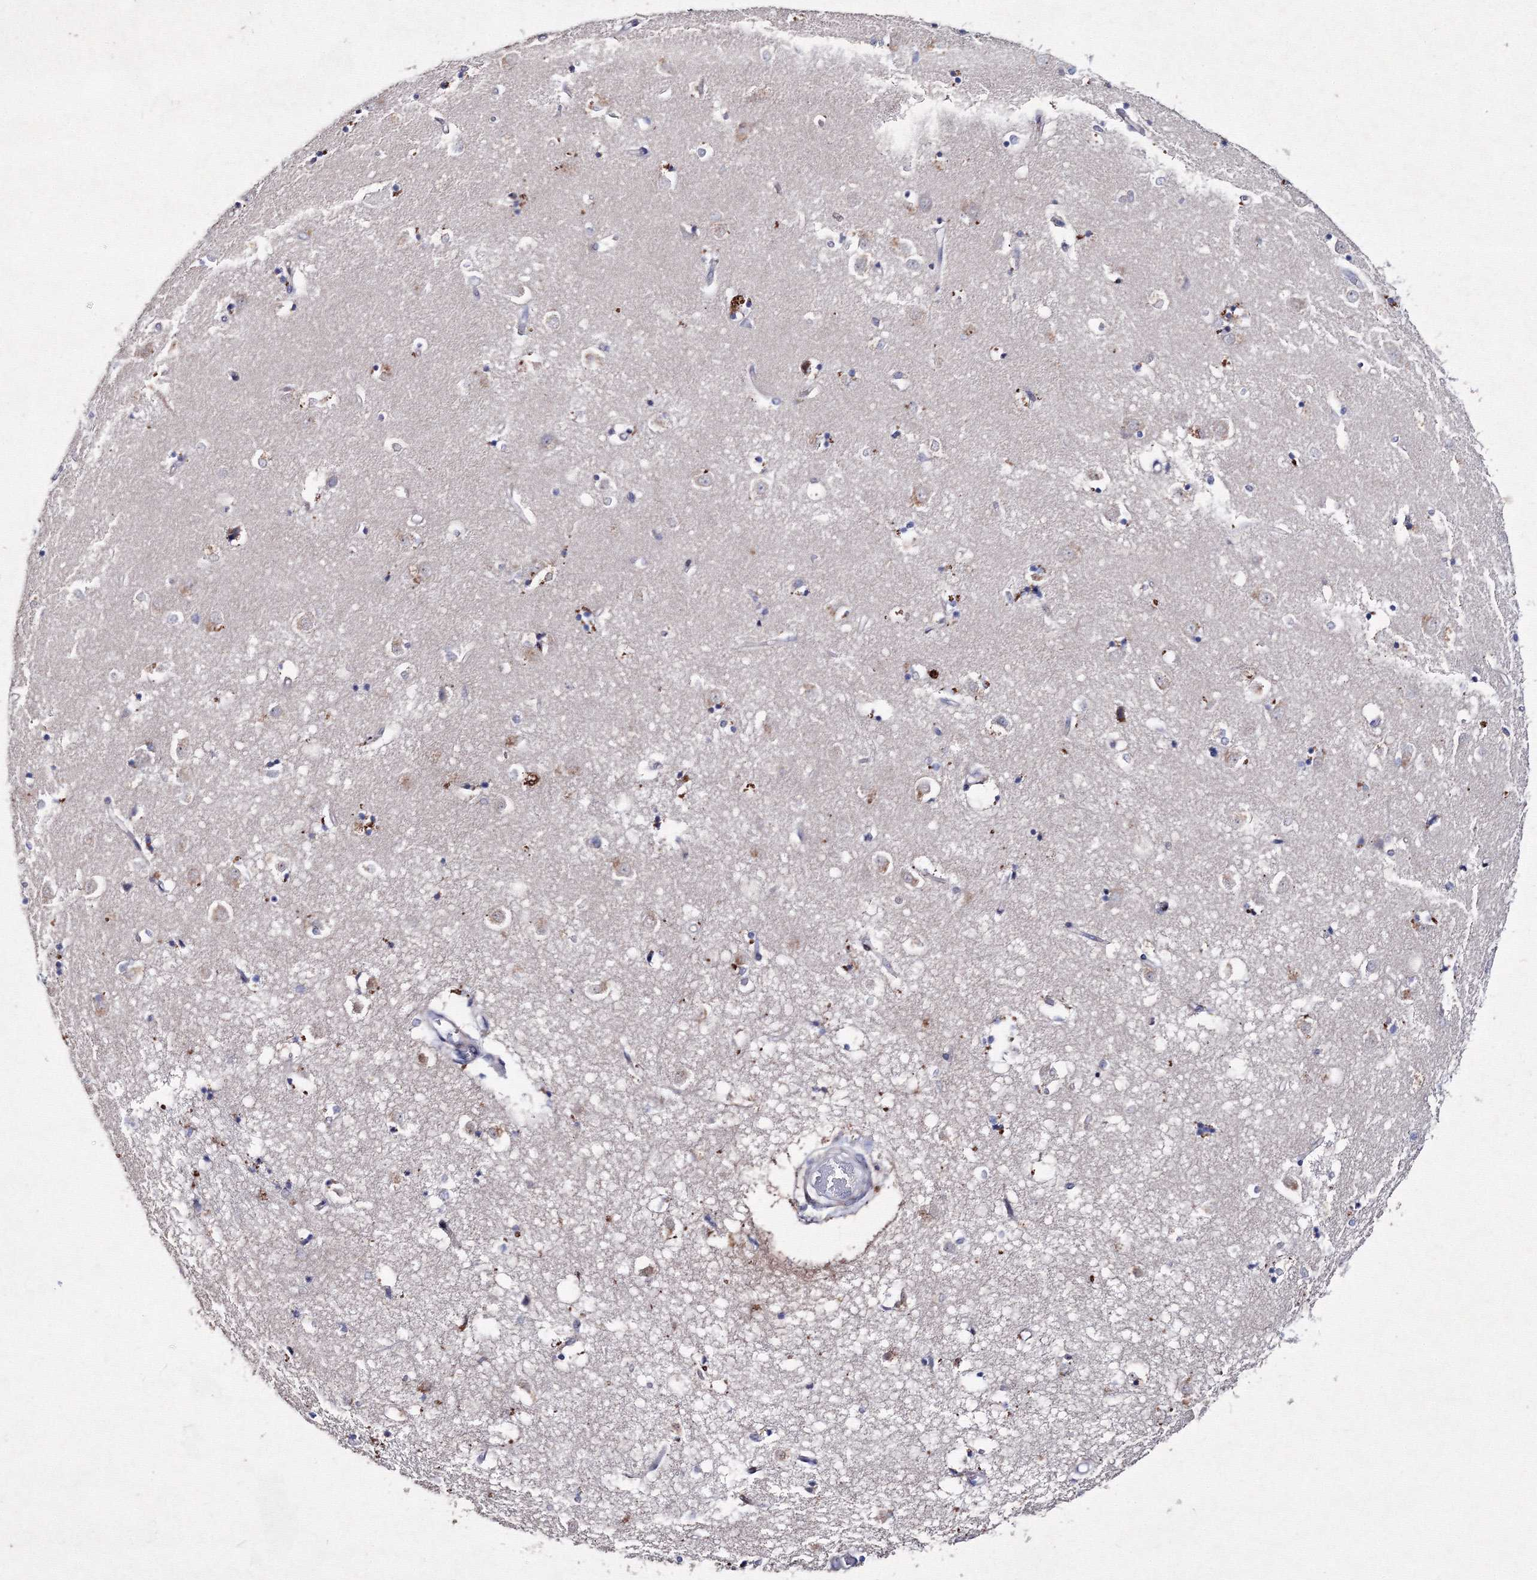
{"staining": {"intensity": "negative", "quantity": "none", "location": "none"}, "tissue": "caudate", "cell_type": "Glial cells", "image_type": "normal", "snomed": [{"axis": "morphology", "description": "Normal tissue, NOS"}, {"axis": "topography", "description": "Lateral ventricle wall"}], "caption": "There is no significant positivity in glial cells of caudate. (Brightfield microscopy of DAB IHC at high magnification).", "gene": "SMIM29", "patient": {"sex": "male", "age": 45}}